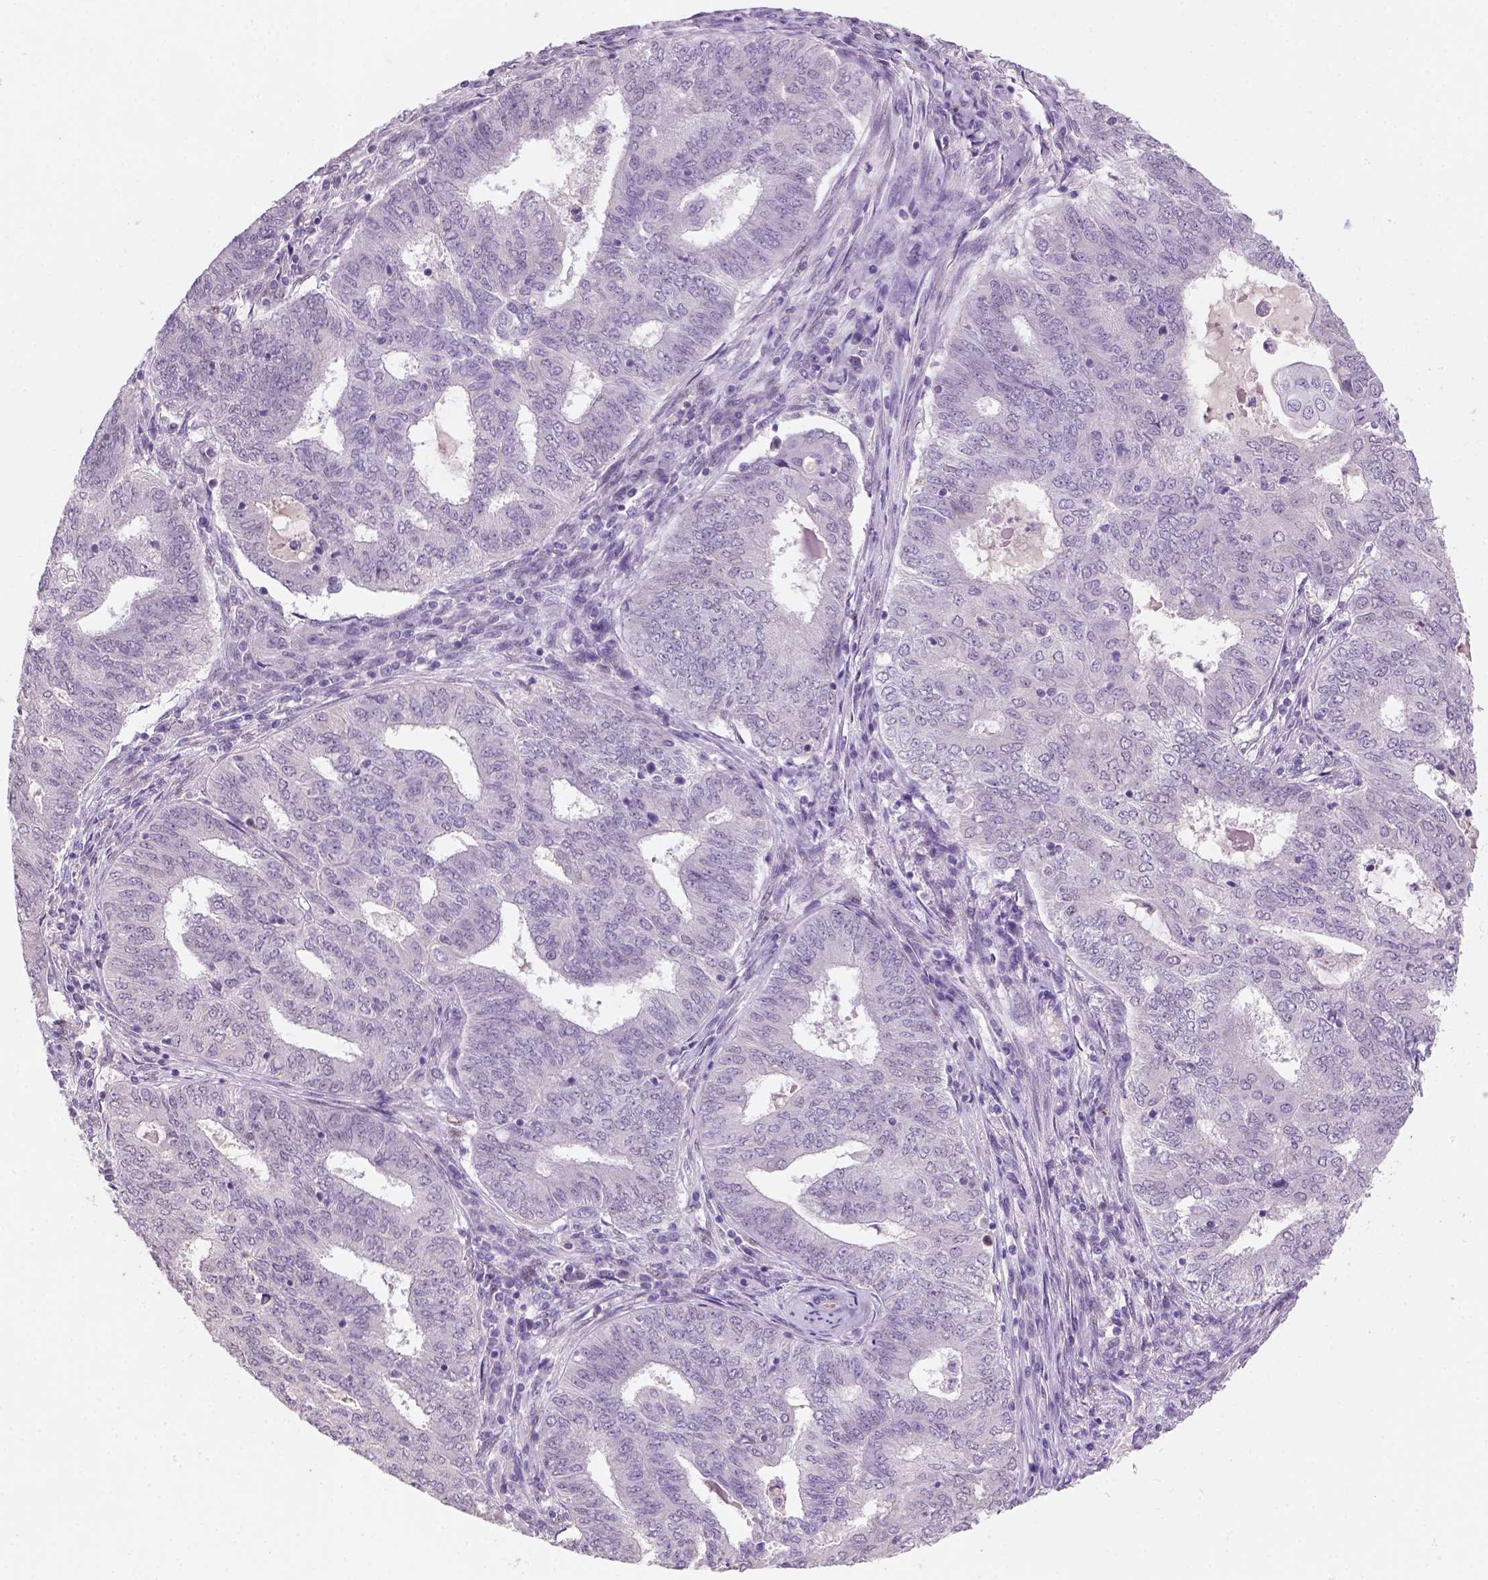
{"staining": {"intensity": "negative", "quantity": "none", "location": "none"}, "tissue": "endometrial cancer", "cell_type": "Tumor cells", "image_type": "cancer", "snomed": [{"axis": "morphology", "description": "Adenocarcinoma, NOS"}, {"axis": "topography", "description": "Endometrium"}], "caption": "Tumor cells show no significant protein staining in adenocarcinoma (endometrial).", "gene": "ZMAT4", "patient": {"sex": "female", "age": 62}}